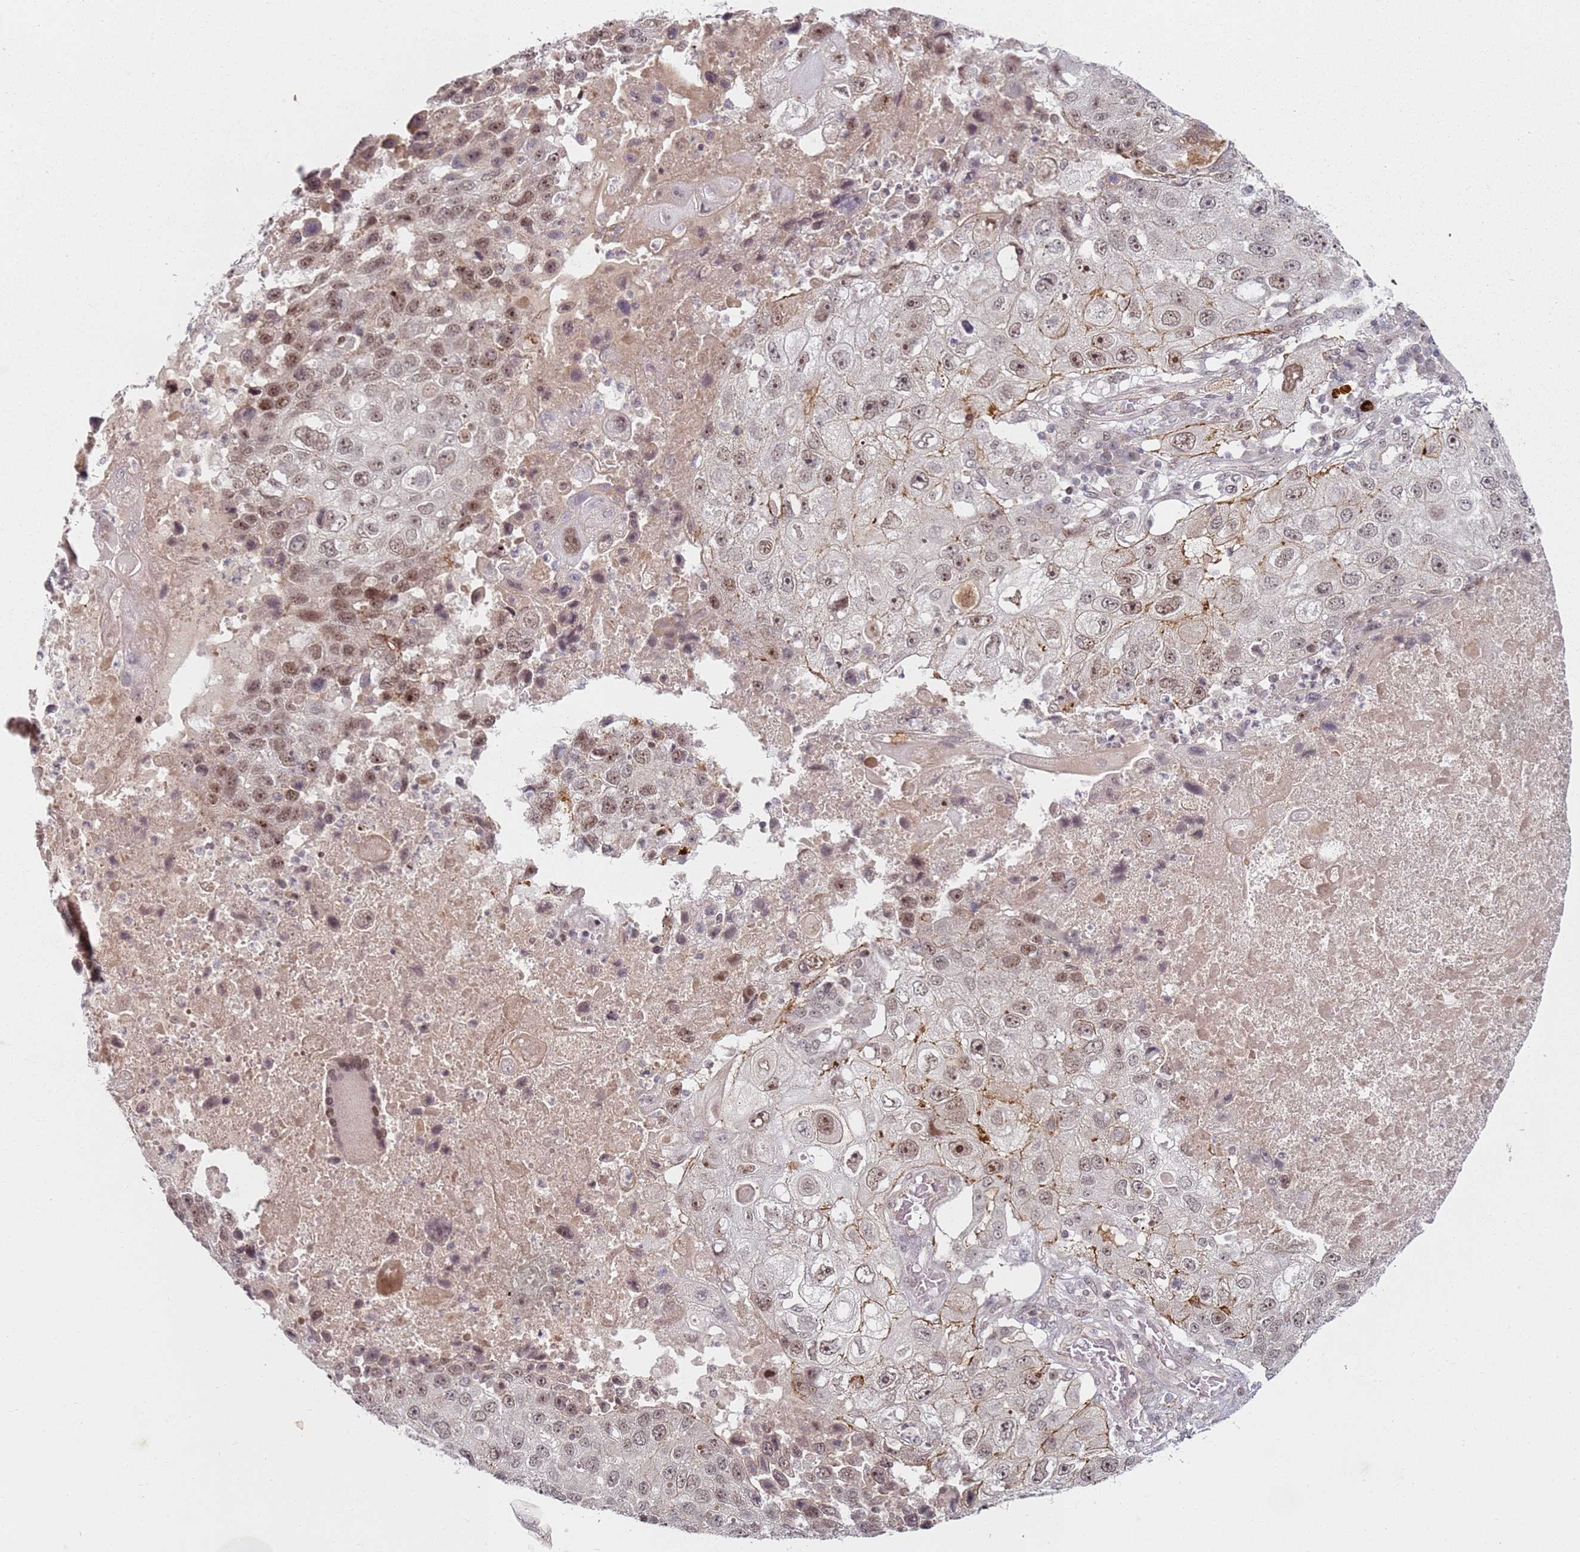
{"staining": {"intensity": "moderate", "quantity": ">75%", "location": "cytoplasmic/membranous,nuclear"}, "tissue": "lung cancer", "cell_type": "Tumor cells", "image_type": "cancer", "snomed": [{"axis": "morphology", "description": "Squamous cell carcinoma, NOS"}, {"axis": "topography", "description": "Lung"}], "caption": "IHC staining of lung squamous cell carcinoma, which reveals medium levels of moderate cytoplasmic/membranous and nuclear staining in about >75% of tumor cells indicating moderate cytoplasmic/membranous and nuclear protein positivity. The staining was performed using DAB (brown) for protein detection and nuclei were counterstained in hematoxylin (blue).", "gene": "ATF6B", "patient": {"sex": "male", "age": 61}}